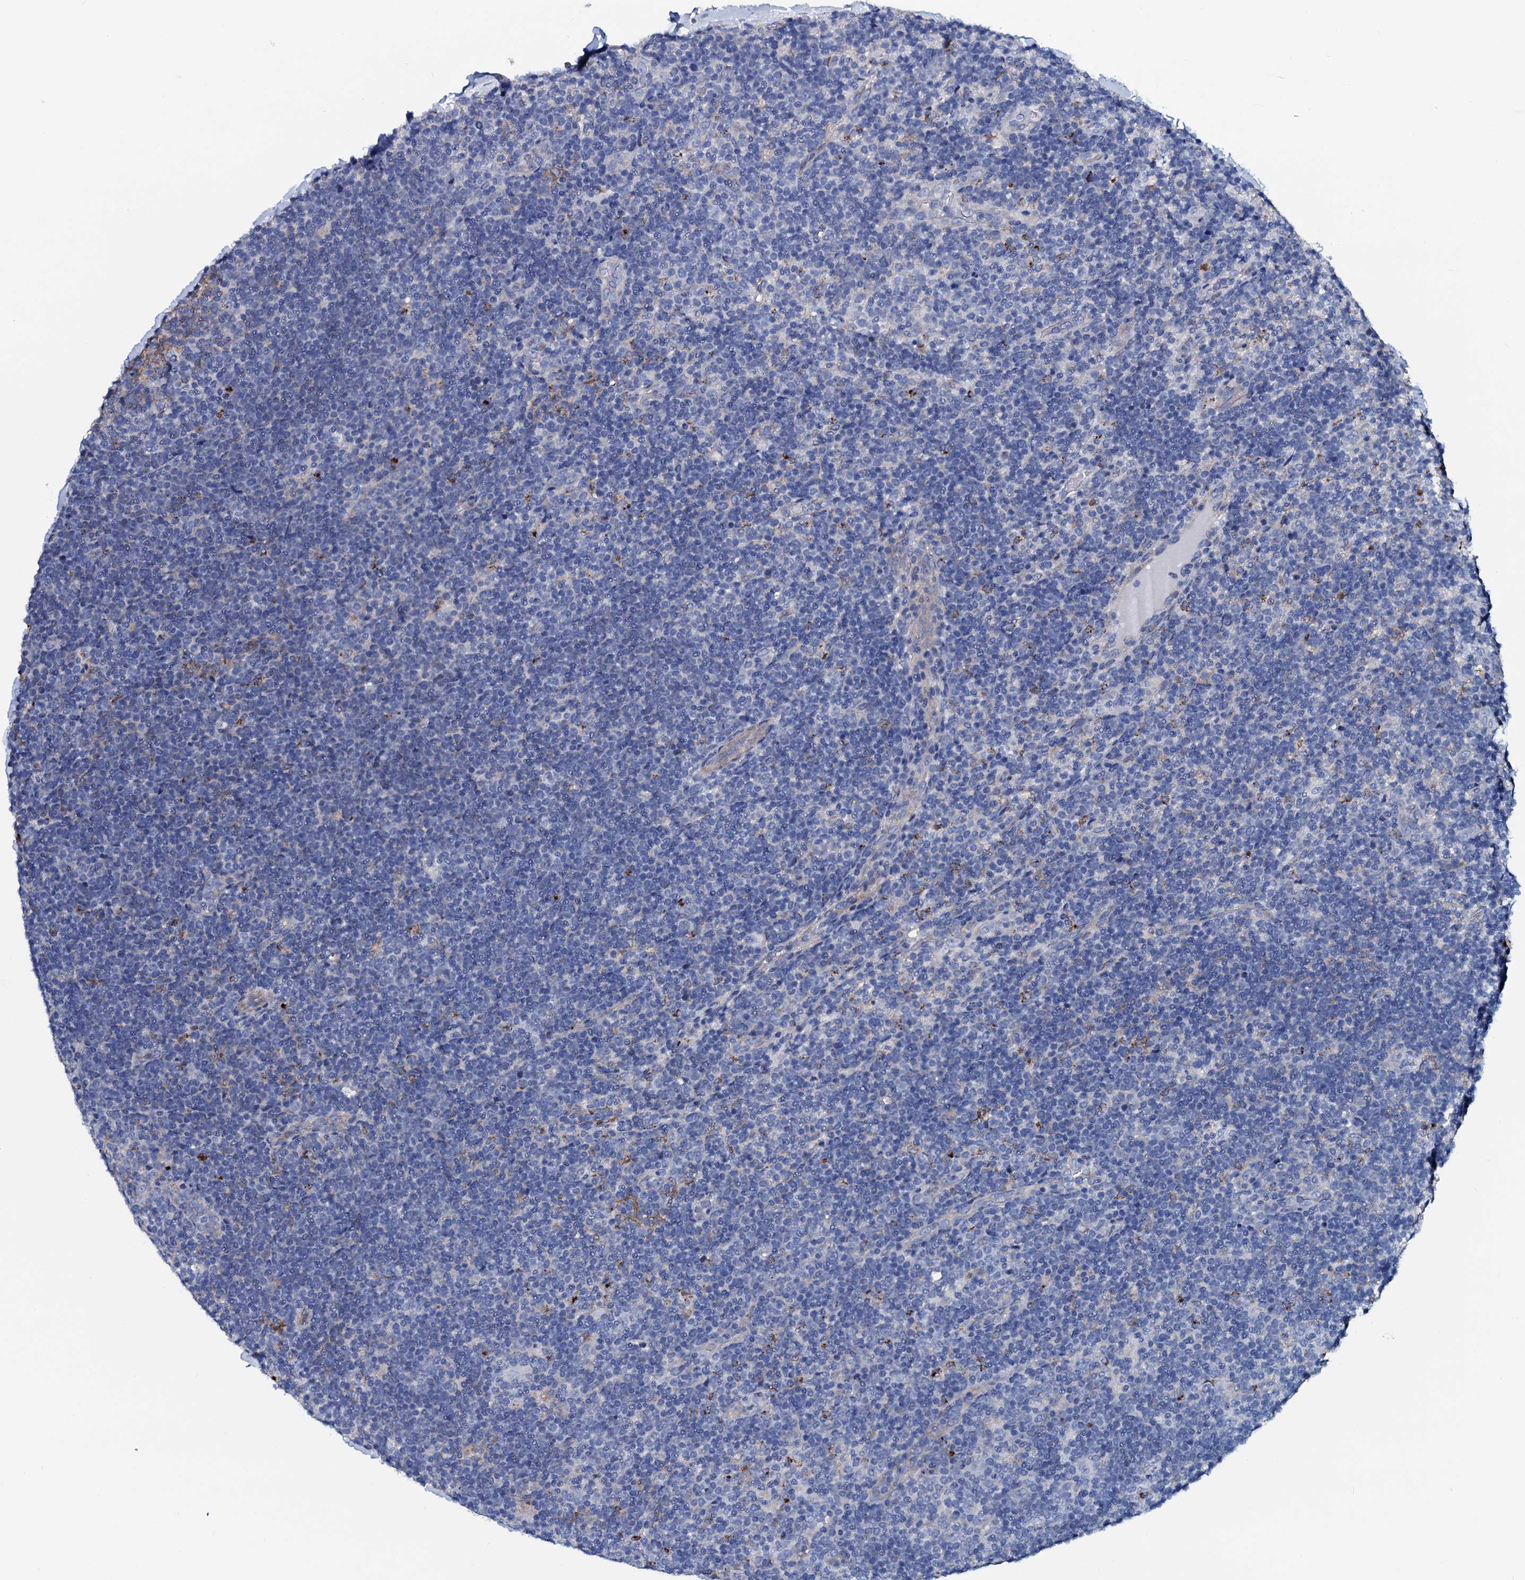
{"staining": {"intensity": "negative", "quantity": "none", "location": "none"}, "tissue": "lymphoma", "cell_type": "Tumor cells", "image_type": "cancer", "snomed": [{"axis": "morphology", "description": "Hodgkin's disease, NOS"}, {"axis": "topography", "description": "Lymph node"}], "caption": "Hodgkin's disease was stained to show a protein in brown. There is no significant expression in tumor cells.", "gene": "GYS2", "patient": {"sex": "female", "age": 57}}